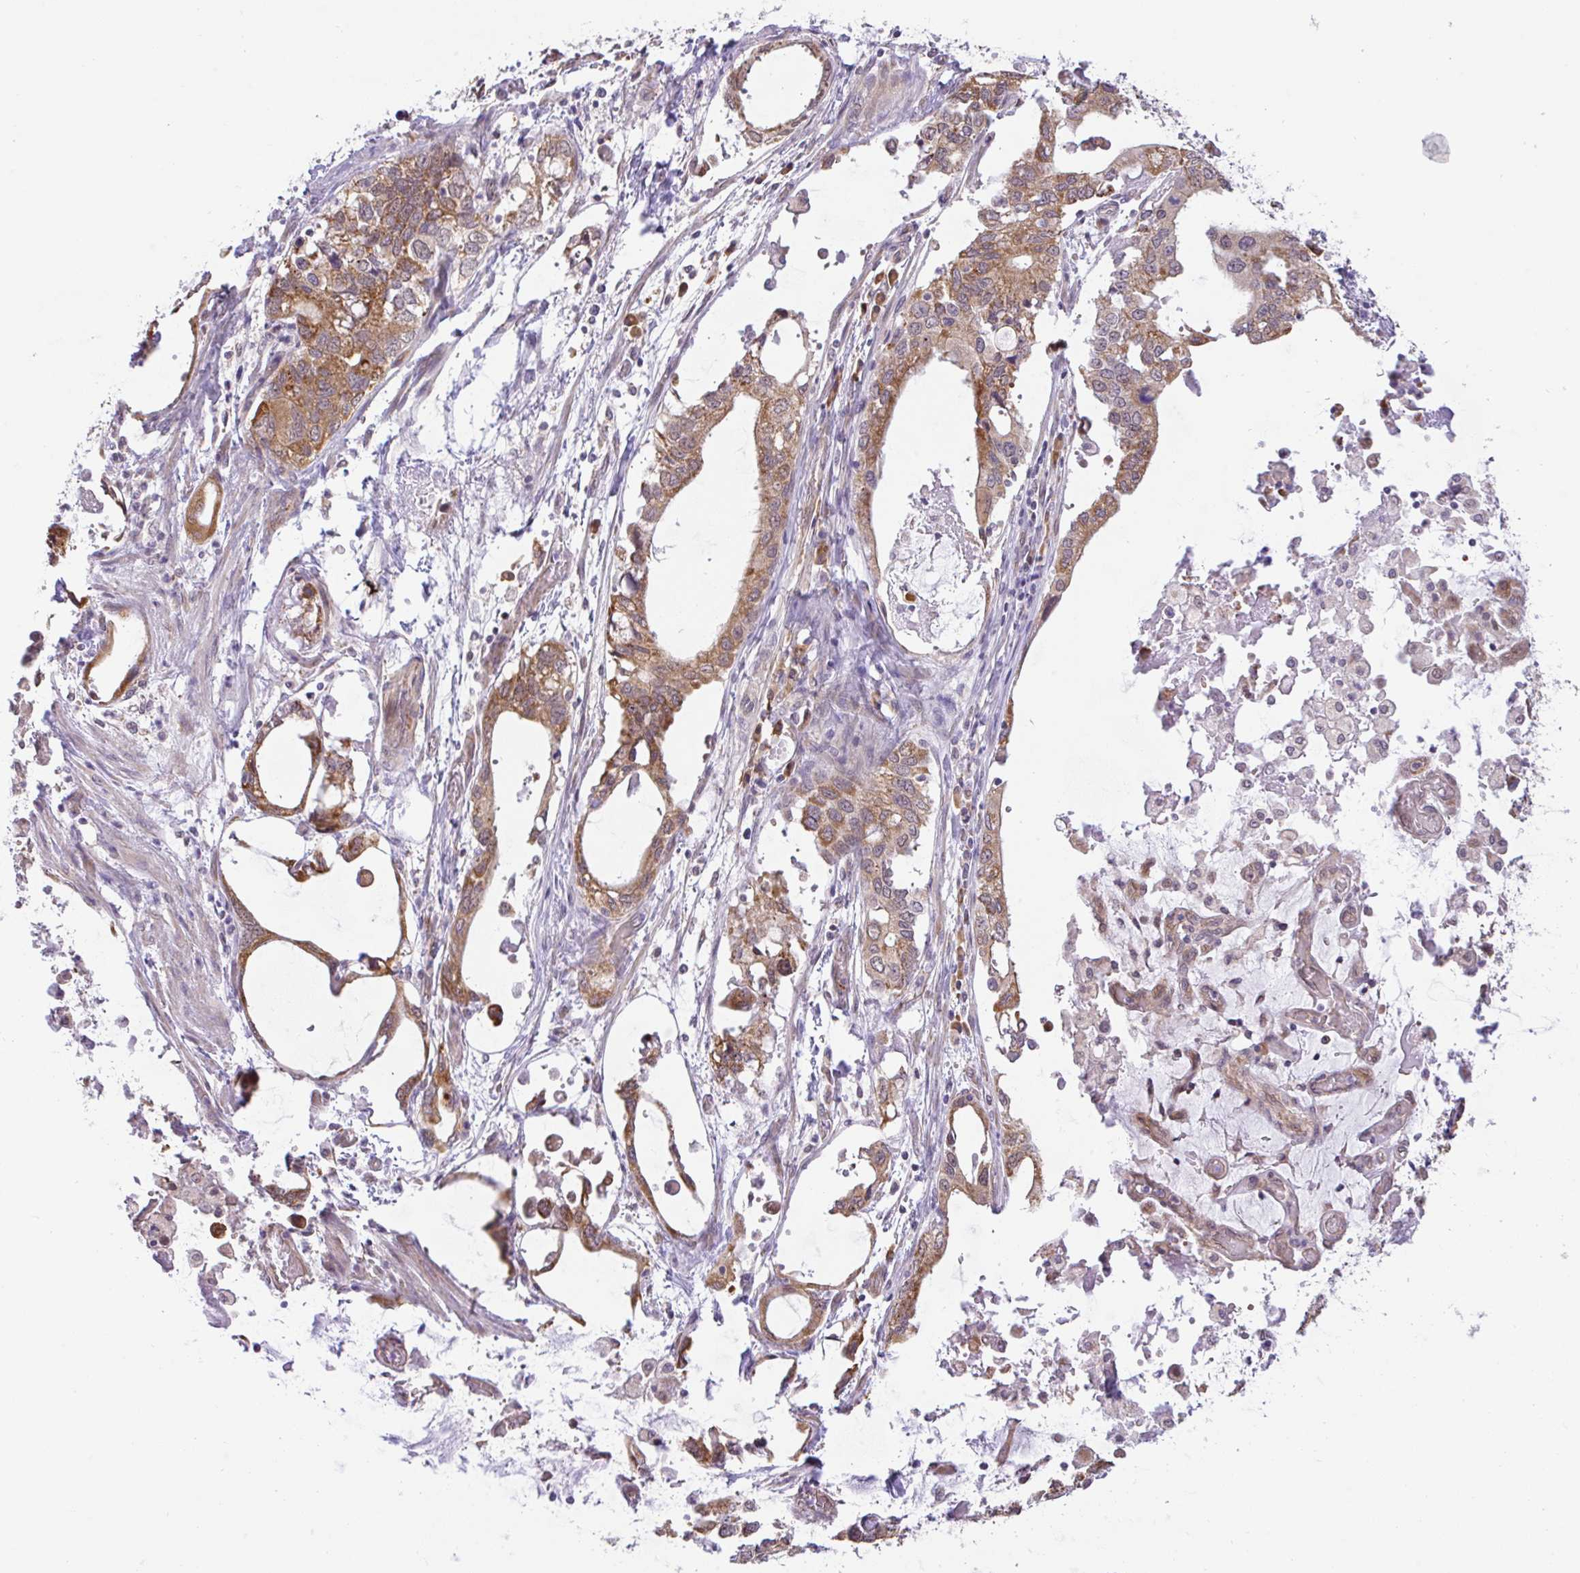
{"staining": {"intensity": "moderate", "quantity": ">75%", "location": "cytoplasmic/membranous"}, "tissue": "stomach cancer", "cell_type": "Tumor cells", "image_type": "cancer", "snomed": [{"axis": "morphology", "description": "Adenocarcinoma, NOS"}, {"axis": "topography", "description": "Stomach, upper"}], "caption": "Stomach adenocarcinoma stained with a brown dye exhibits moderate cytoplasmic/membranous positive staining in approximately >75% of tumor cells.", "gene": "DLEU7", "patient": {"sex": "male", "age": 74}}